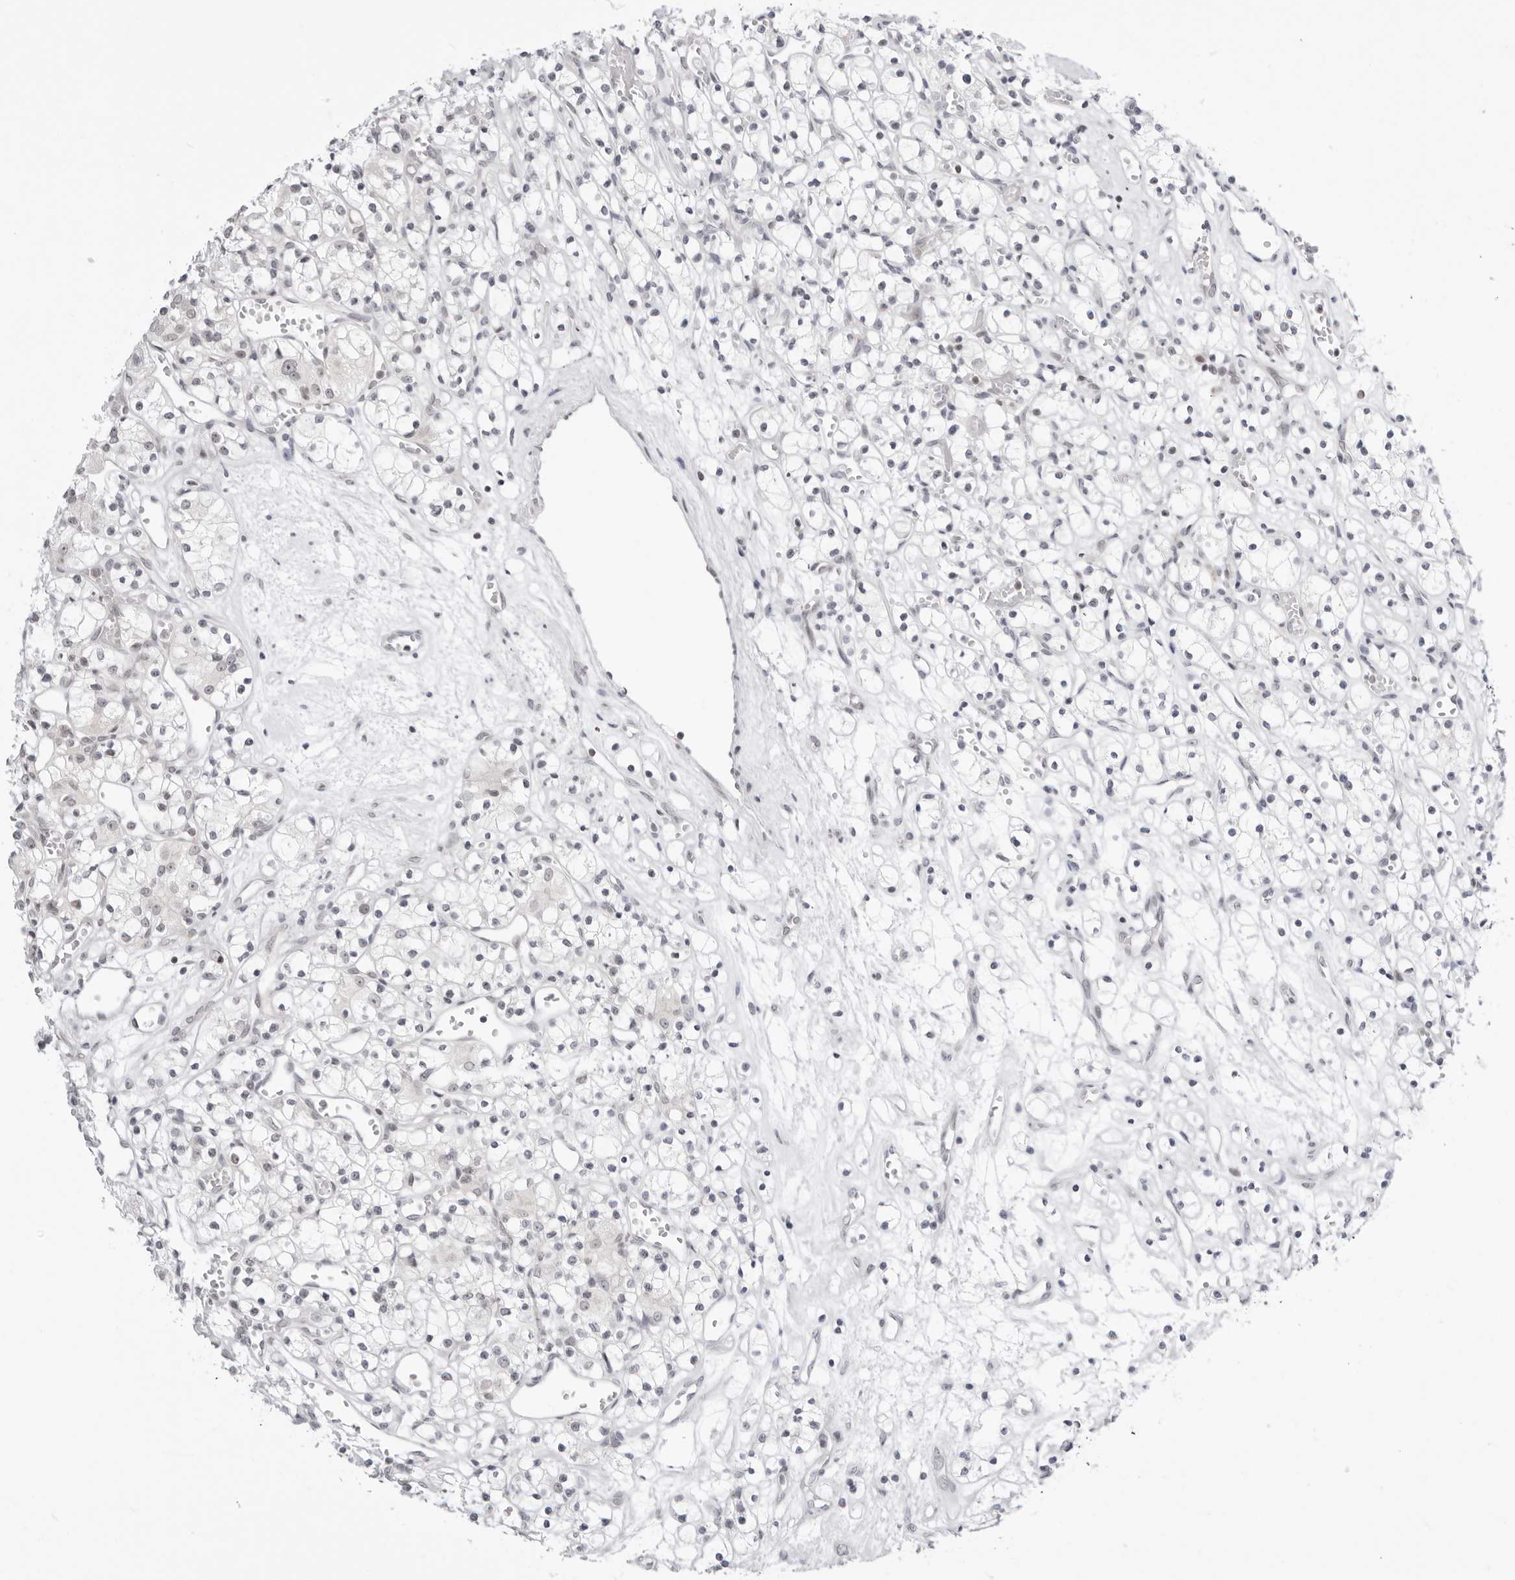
{"staining": {"intensity": "negative", "quantity": "none", "location": "none"}, "tissue": "renal cancer", "cell_type": "Tumor cells", "image_type": "cancer", "snomed": [{"axis": "morphology", "description": "Adenocarcinoma, NOS"}, {"axis": "topography", "description": "Kidney"}], "caption": "DAB immunohistochemical staining of adenocarcinoma (renal) displays no significant expression in tumor cells.", "gene": "PPP2R5C", "patient": {"sex": "female", "age": 59}}